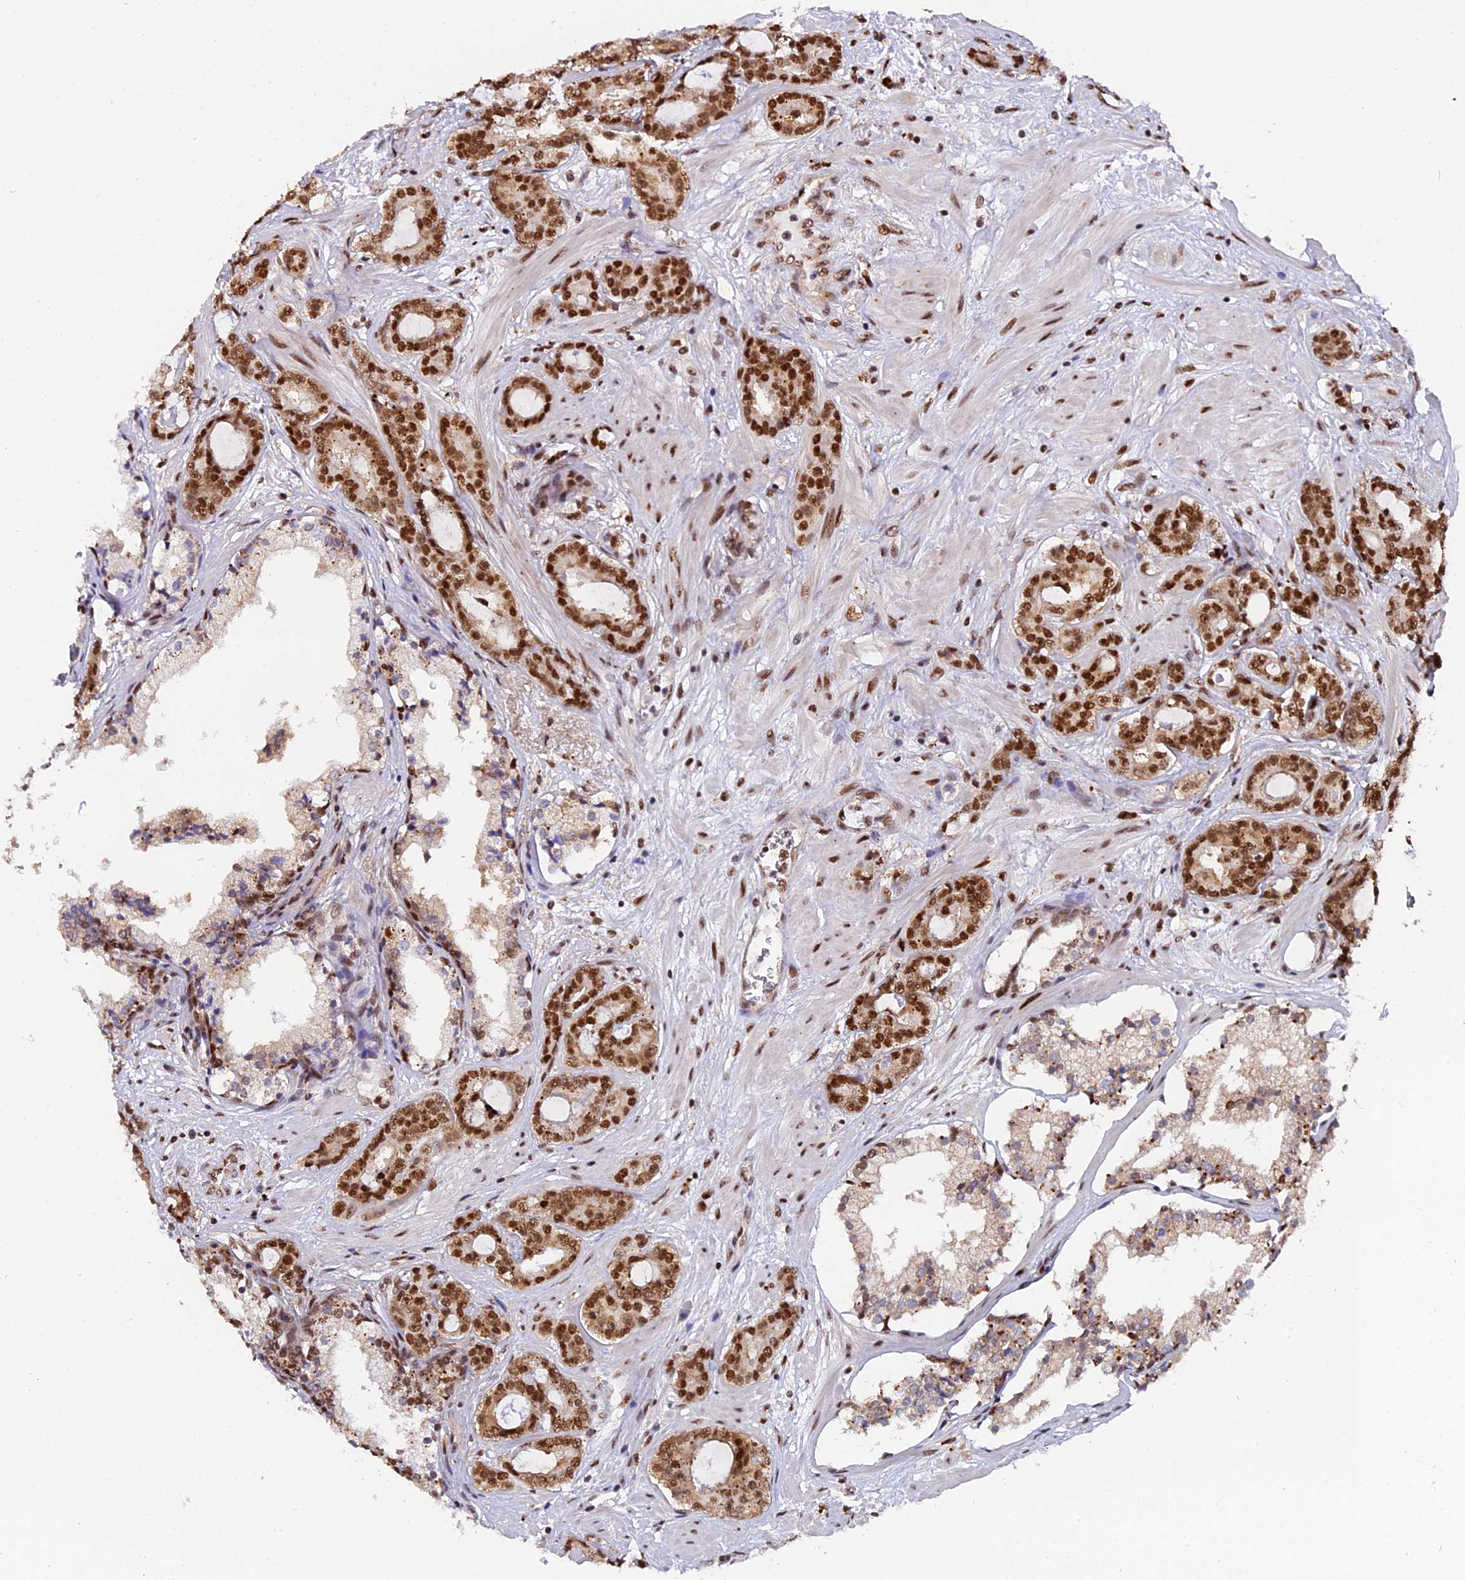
{"staining": {"intensity": "moderate", "quantity": ">75%", "location": "nuclear"}, "tissue": "prostate cancer", "cell_type": "Tumor cells", "image_type": "cancer", "snomed": [{"axis": "morphology", "description": "Adenocarcinoma, High grade"}, {"axis": "topography", "description": "Prostate"}], "caption": "Moderate nuclear protein positivity is identified in approximately >75% of tumor cells in high-grade adenocarcinoma (prostate).", "gene": "RAMAC", "patient": {"sex": "male", "age": 58}}